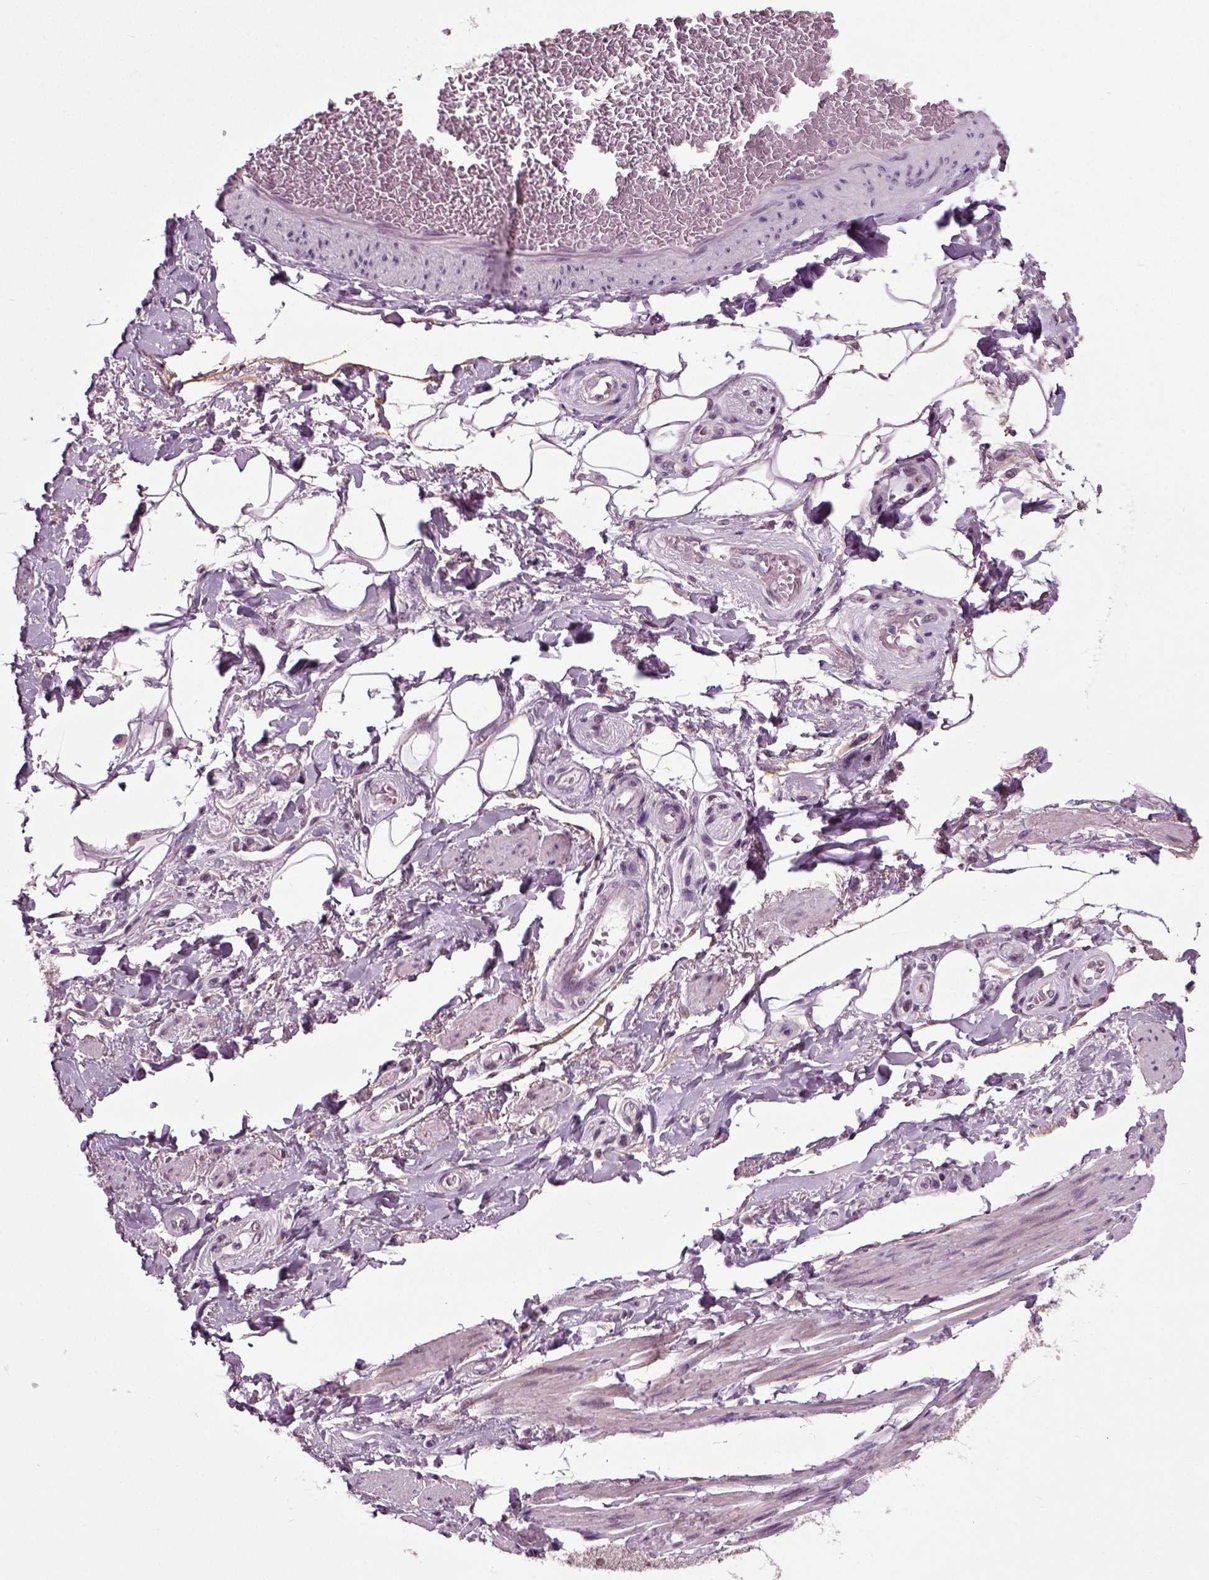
{"staining": {"intensity": "negative", "quantity": "none", "location": "none"}, "tissue": "adipose tissue", "cell_type": "Adipocytes", "image_type": "normal", "snomed": [{"axis": "morphology", "description": "Normal tissue, NOS"}, {"axis": "topography", "description": "Skeletal muscle"}, {"axis": "topography", "description": "Anal"}, {"axis": "topography", "description": "Peripheral nerve tissue"}], "caption": "Immunohistochemistry (IHC) of unremarkable human adipose tissue demonstrates no positivity in adipocytes.", "gene": "RCOR3", "patient": {"sex": "male", "age": 53}}